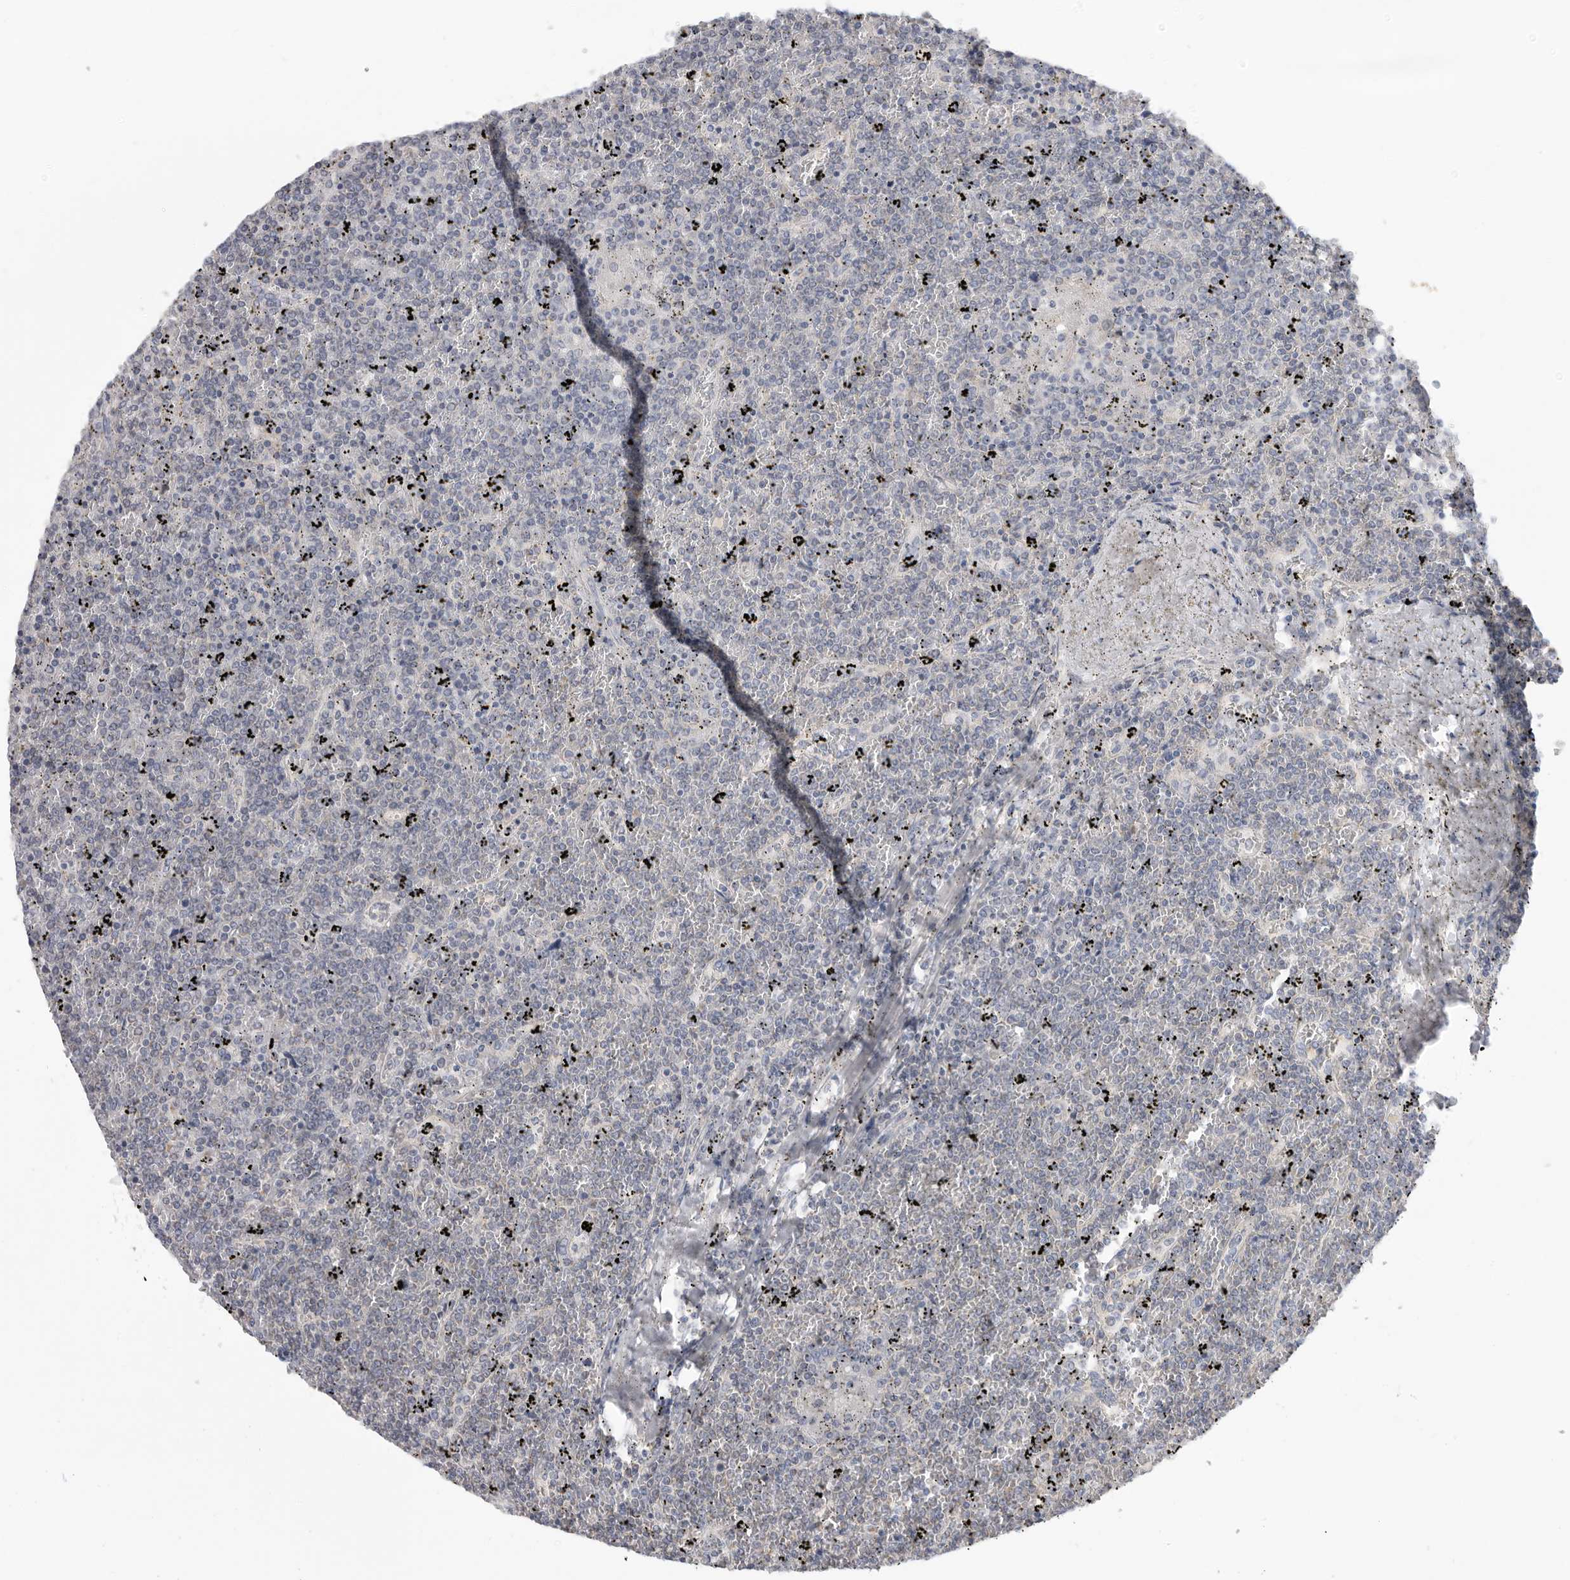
{"staining": {"intensity": "negative", "quantity": "none", "location": "none"}, "tissue": "lymphoma", "cell_type": "Tumor cells", "image_type": "cancer", "snomed": [{"axis": "morphology", "description": "Malignant lymphoma, non-Hodgkin's type, Low grade"}, {"axis": "topography", "description": "Spleen"}], "caption": "Immunohistochemistry histopathology image of neoplastic tissue: human lymphoma stained with DAB displays no significant protein expression in tumor cells.", "gene": "MTFR1L", "patient": {"sex": "female", "age": 19}}